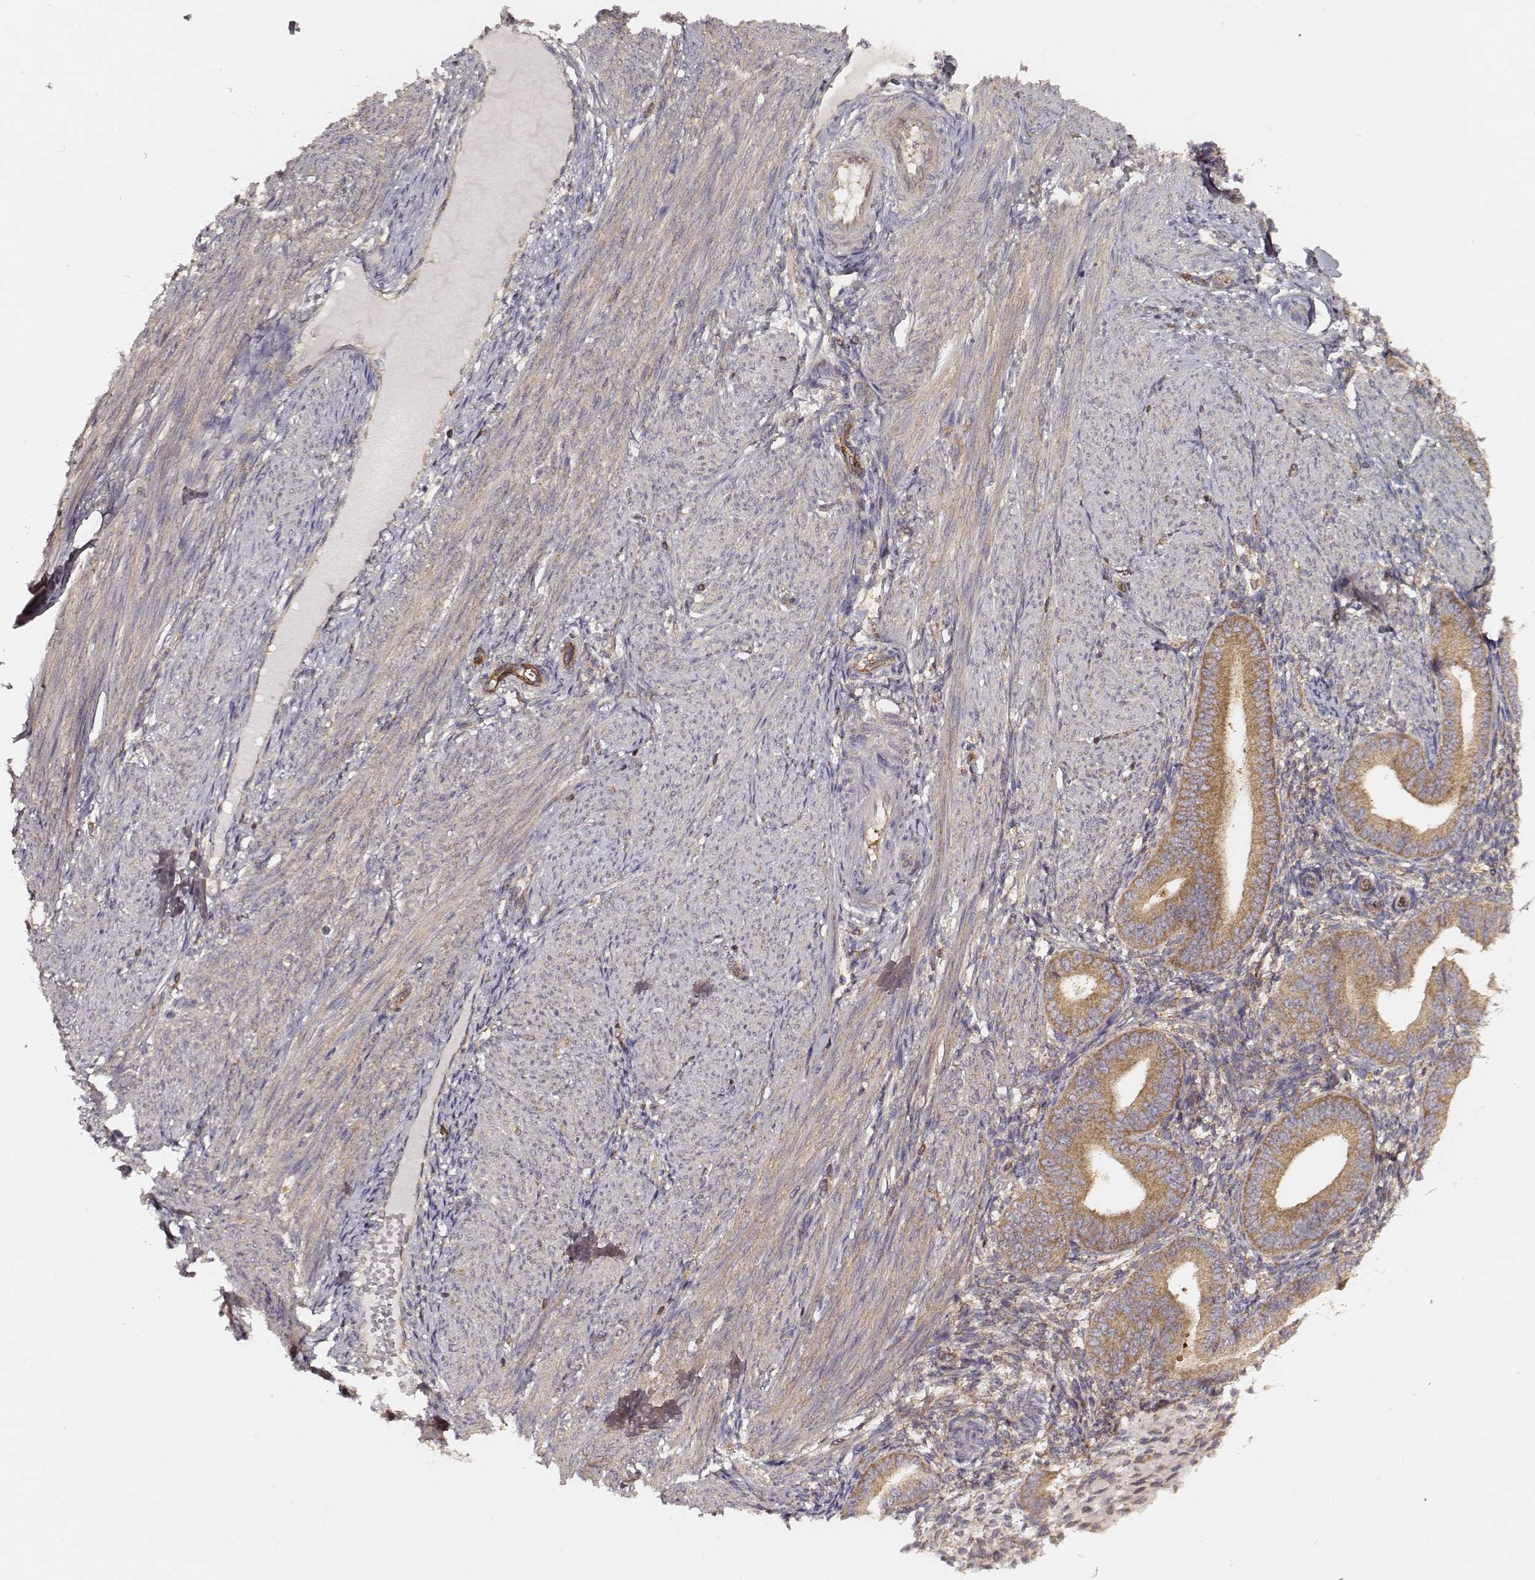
{"staining": {"intensity": "moderate", "quantity": ">75%", "location": "cytoplasmic/membranous"}, "tissue": "endometrium", "cell_type": "Cells in endometrial stroma", "image_type": "normal", "snomed": [{"axis": "morphology", "description": "Normal tissue, NOS"}, {"axis": "topography", "description": "Endometrium"}], "caption": "Immunohistochemical staining of unremarkable human endometrium reveals medium levels of moderate cytoplasmic/membranous staining in about >75% of cells in endometrial stroma. (DAB IHC, brown staining for protein, blue staining for nuclei).", "gene": "CARS1", "patient": {"sex": "female", "age": 39}}